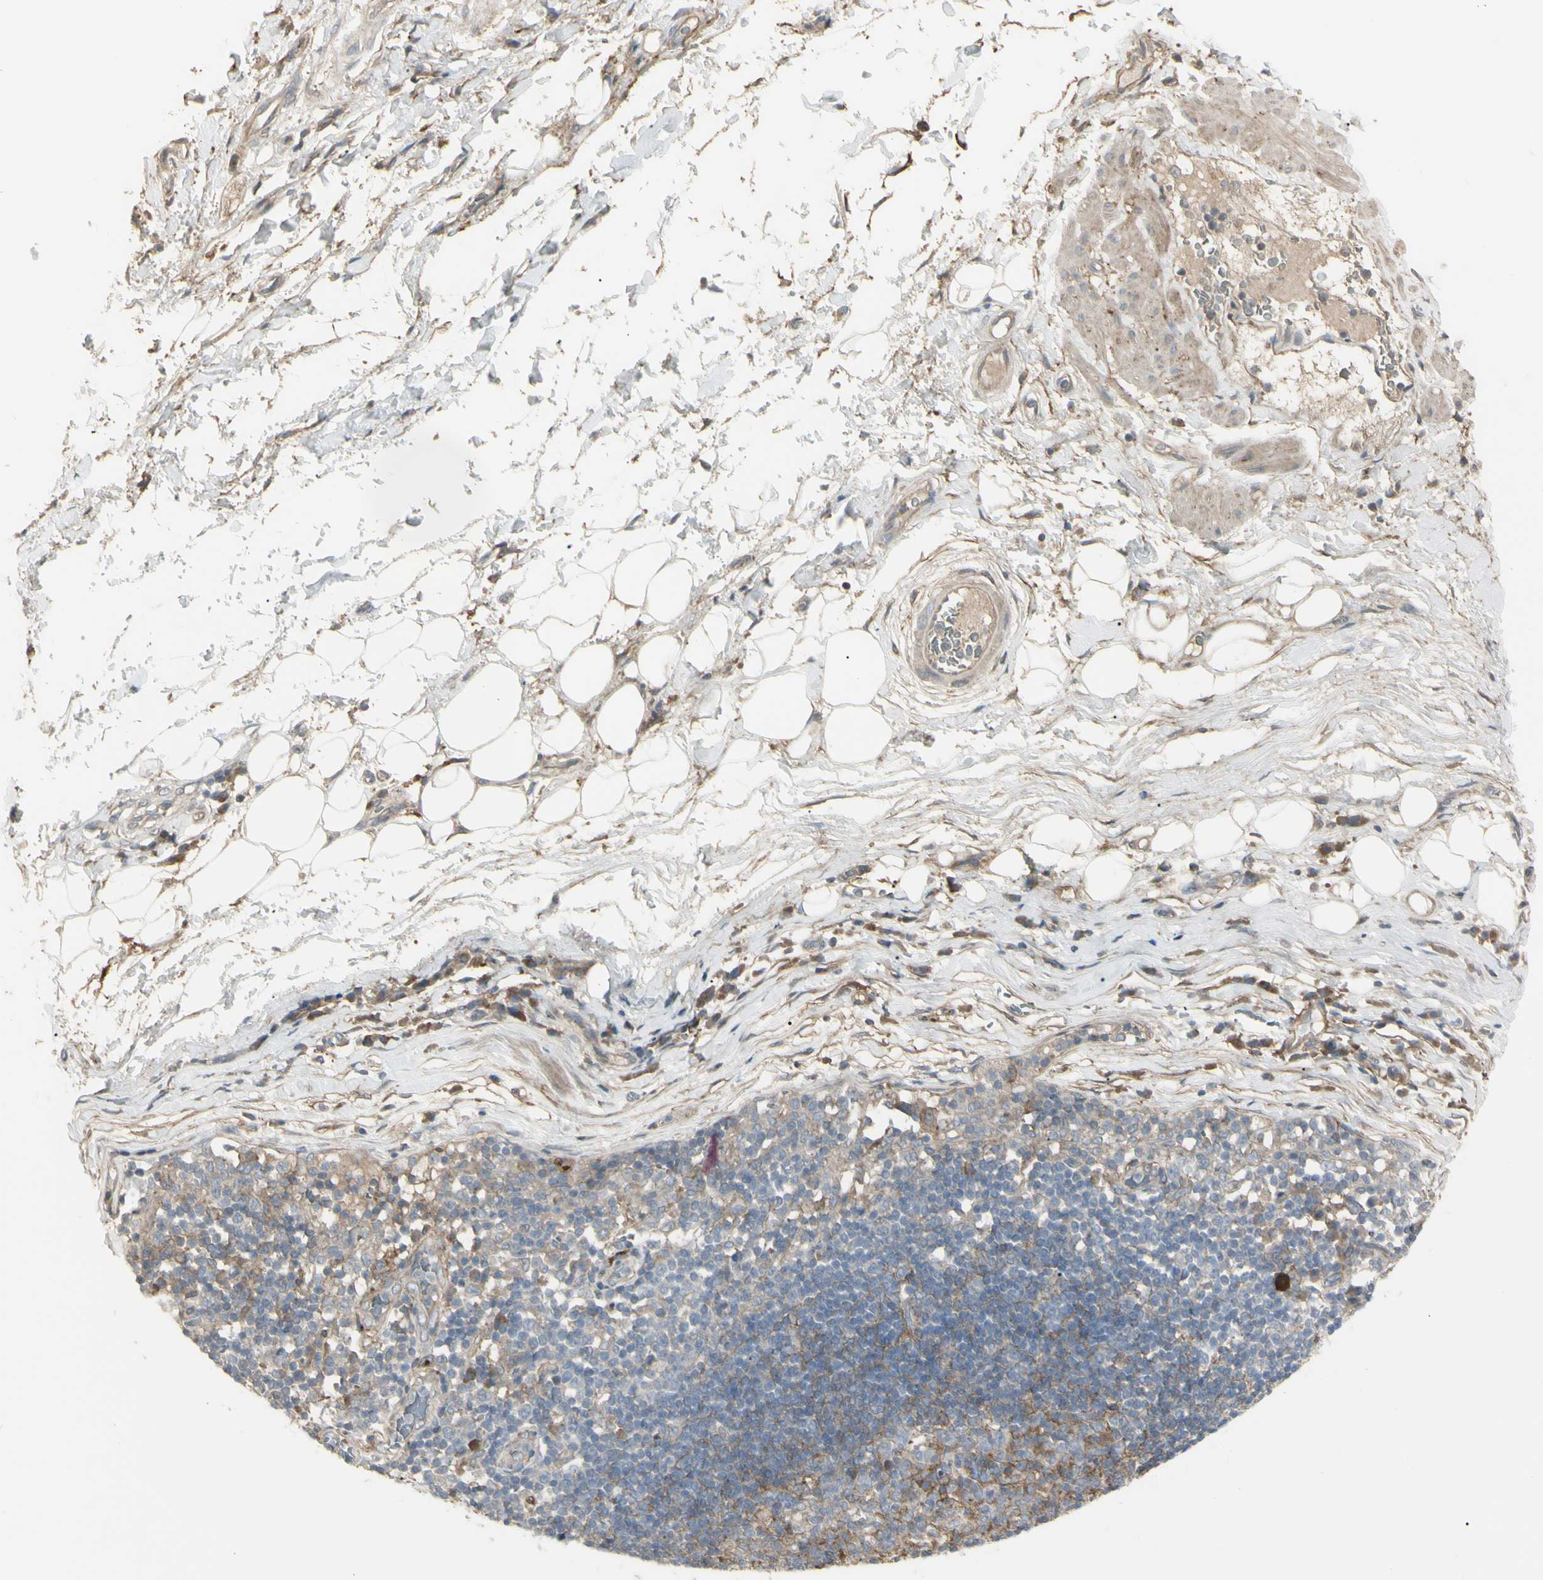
{"staining": {"intensity": "weak", "quantity": ">75%", "location": "cytoplasmic/membranous"}, "tissue": "adipose tissue", "cell_type": "Adipocytes", "image_type": "normal", "snomed": [{"axis": "morphology", "description": "Normal tissue, NOS"}, {"axis": "morphology", "description": "Adenocarcinoma, NOS"}, {"axis": "topography", "description": "Esophagus"}], "caption": "Protein expression analysis of unremarkable adipose tissue shows weak cytoplasmic/membranous expression in approximately >75% of adipocytes.", "gene": "CD276", "patient": {"sex": "male", "age": 62}}